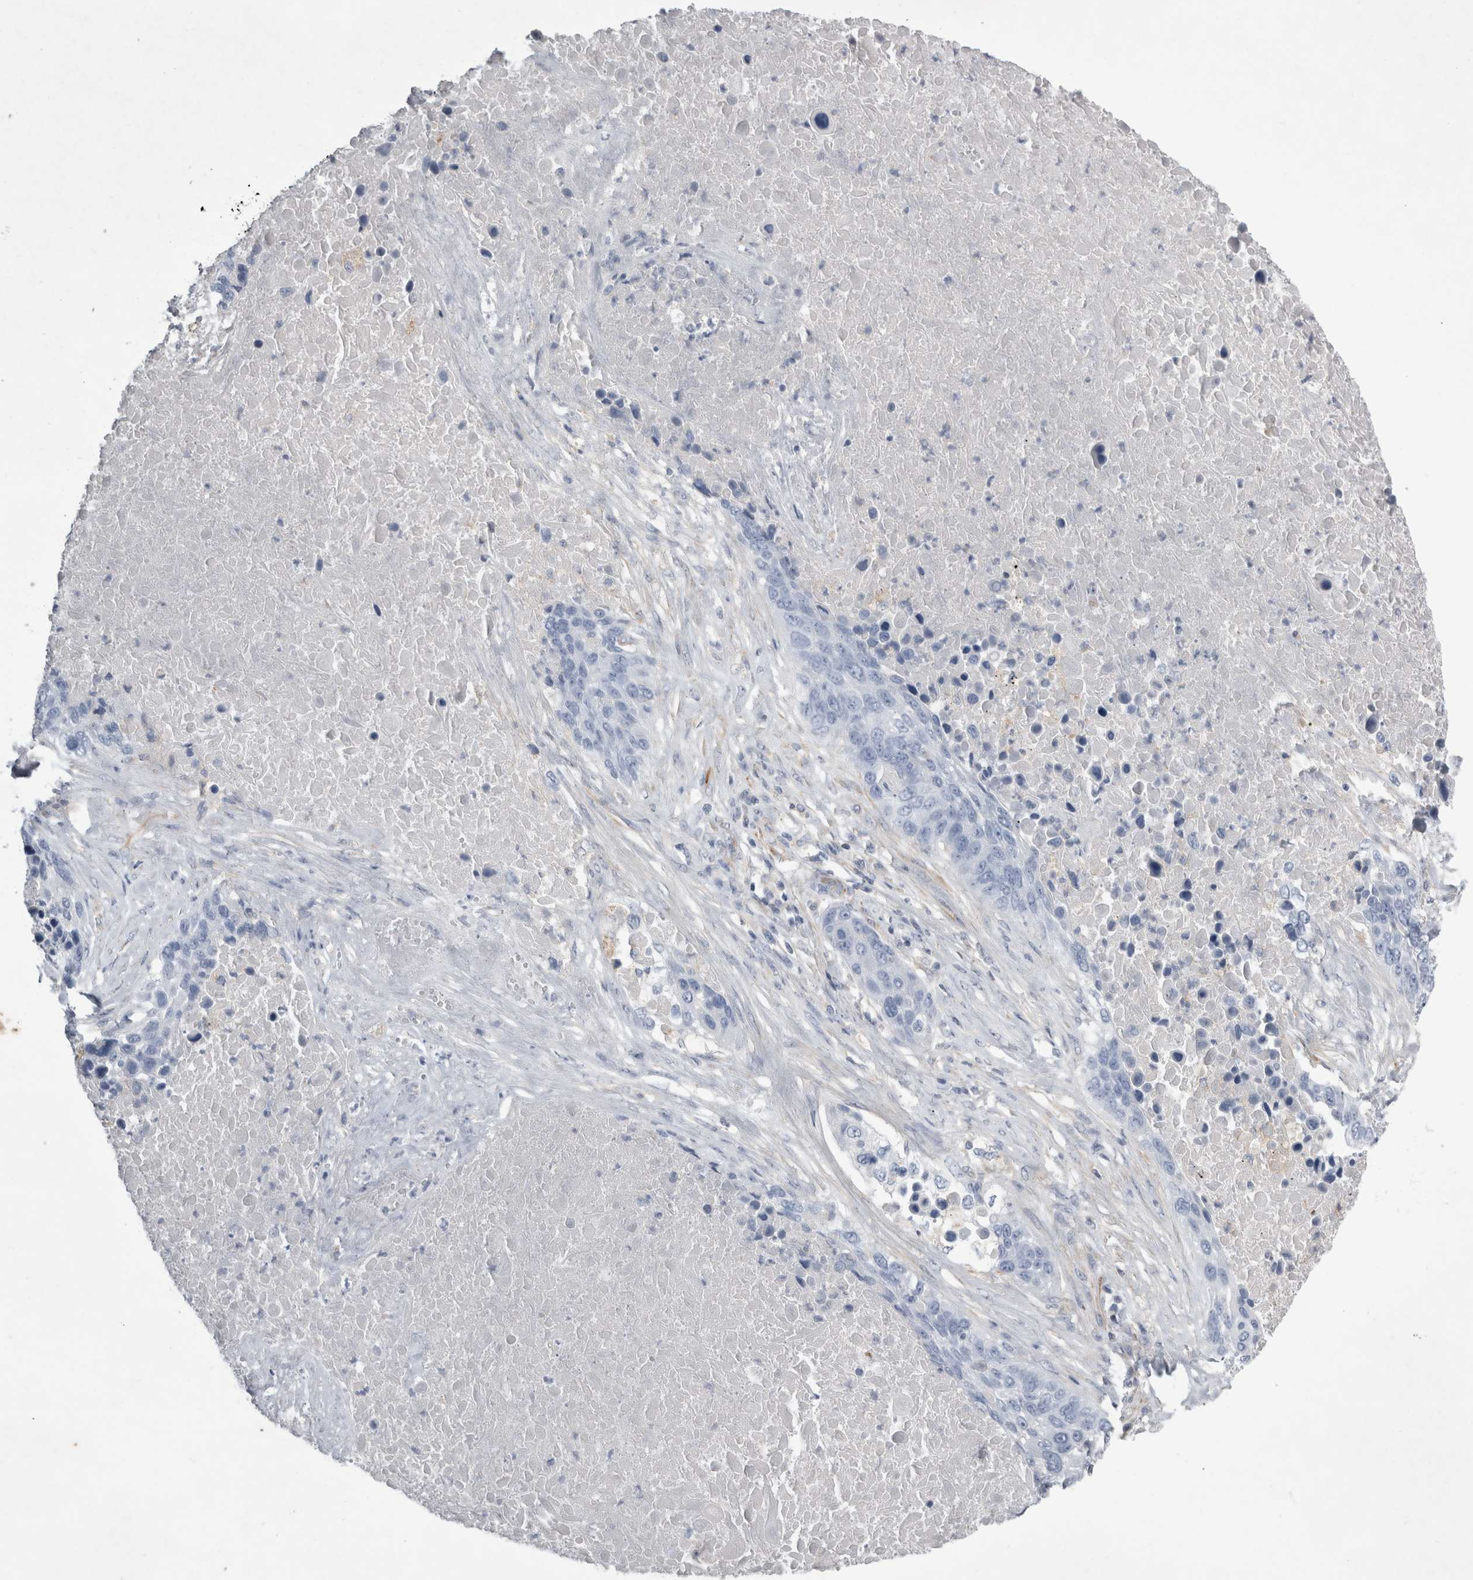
{"staining": {"intensity": "negative", "quantity": "none", "location": "none"}, "tissue": "lung cancer", "cell_type": "Tumor cells", "image_type": "cancer", "snomed": [{"axis": "morphology", "description": "Squamous cell carcinoma, NOS"}, {"axis": "topography", "description": "Lung"}], "caption": "The micrograph demonstrates no staining of tumor cells in squamous cell carcinoma (lung).", "gene": "STRADB", "patient": {"sex": "male", "age": 66}}